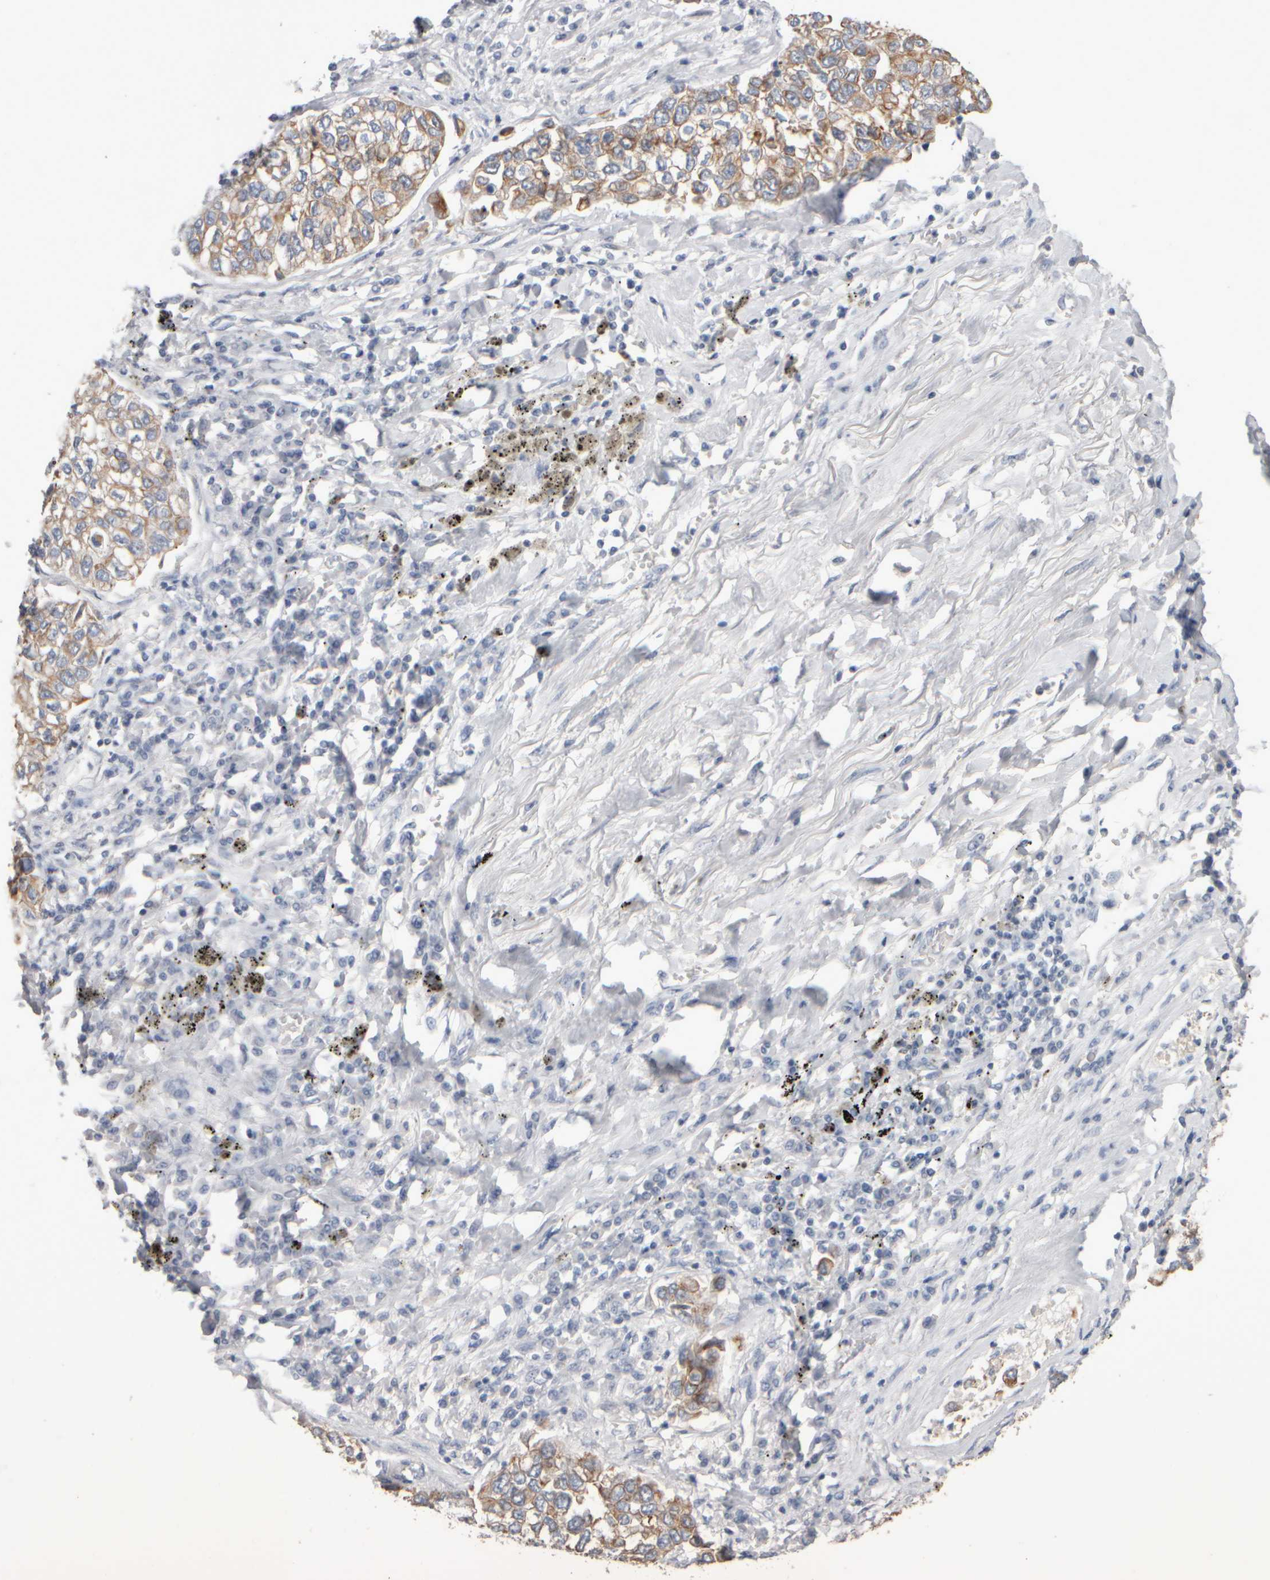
{"staining": {"intensity": "weak", "quantity": ">75%", "location": "cytoplasmic/membranous"}, "tissue": "lung cancer", "cell_type": "Tumor cells", "image_type": "cancer", "snomed": [{"axis": "morphology", "description": "Inflammation, NOS"}, {"axis": "morphology", "description": "Adenocarcinoma, NOS"}, {"axis": "topography", "description": "Lung"}], "caption": "This is an image of immunohistochemistry (IHC) staining of lung cancer, which shows weak staining in the cytoplasmic/membranous of tumor cells.", "gene": "EPHX2", "patient": {"sex": "male", "age": 63}}